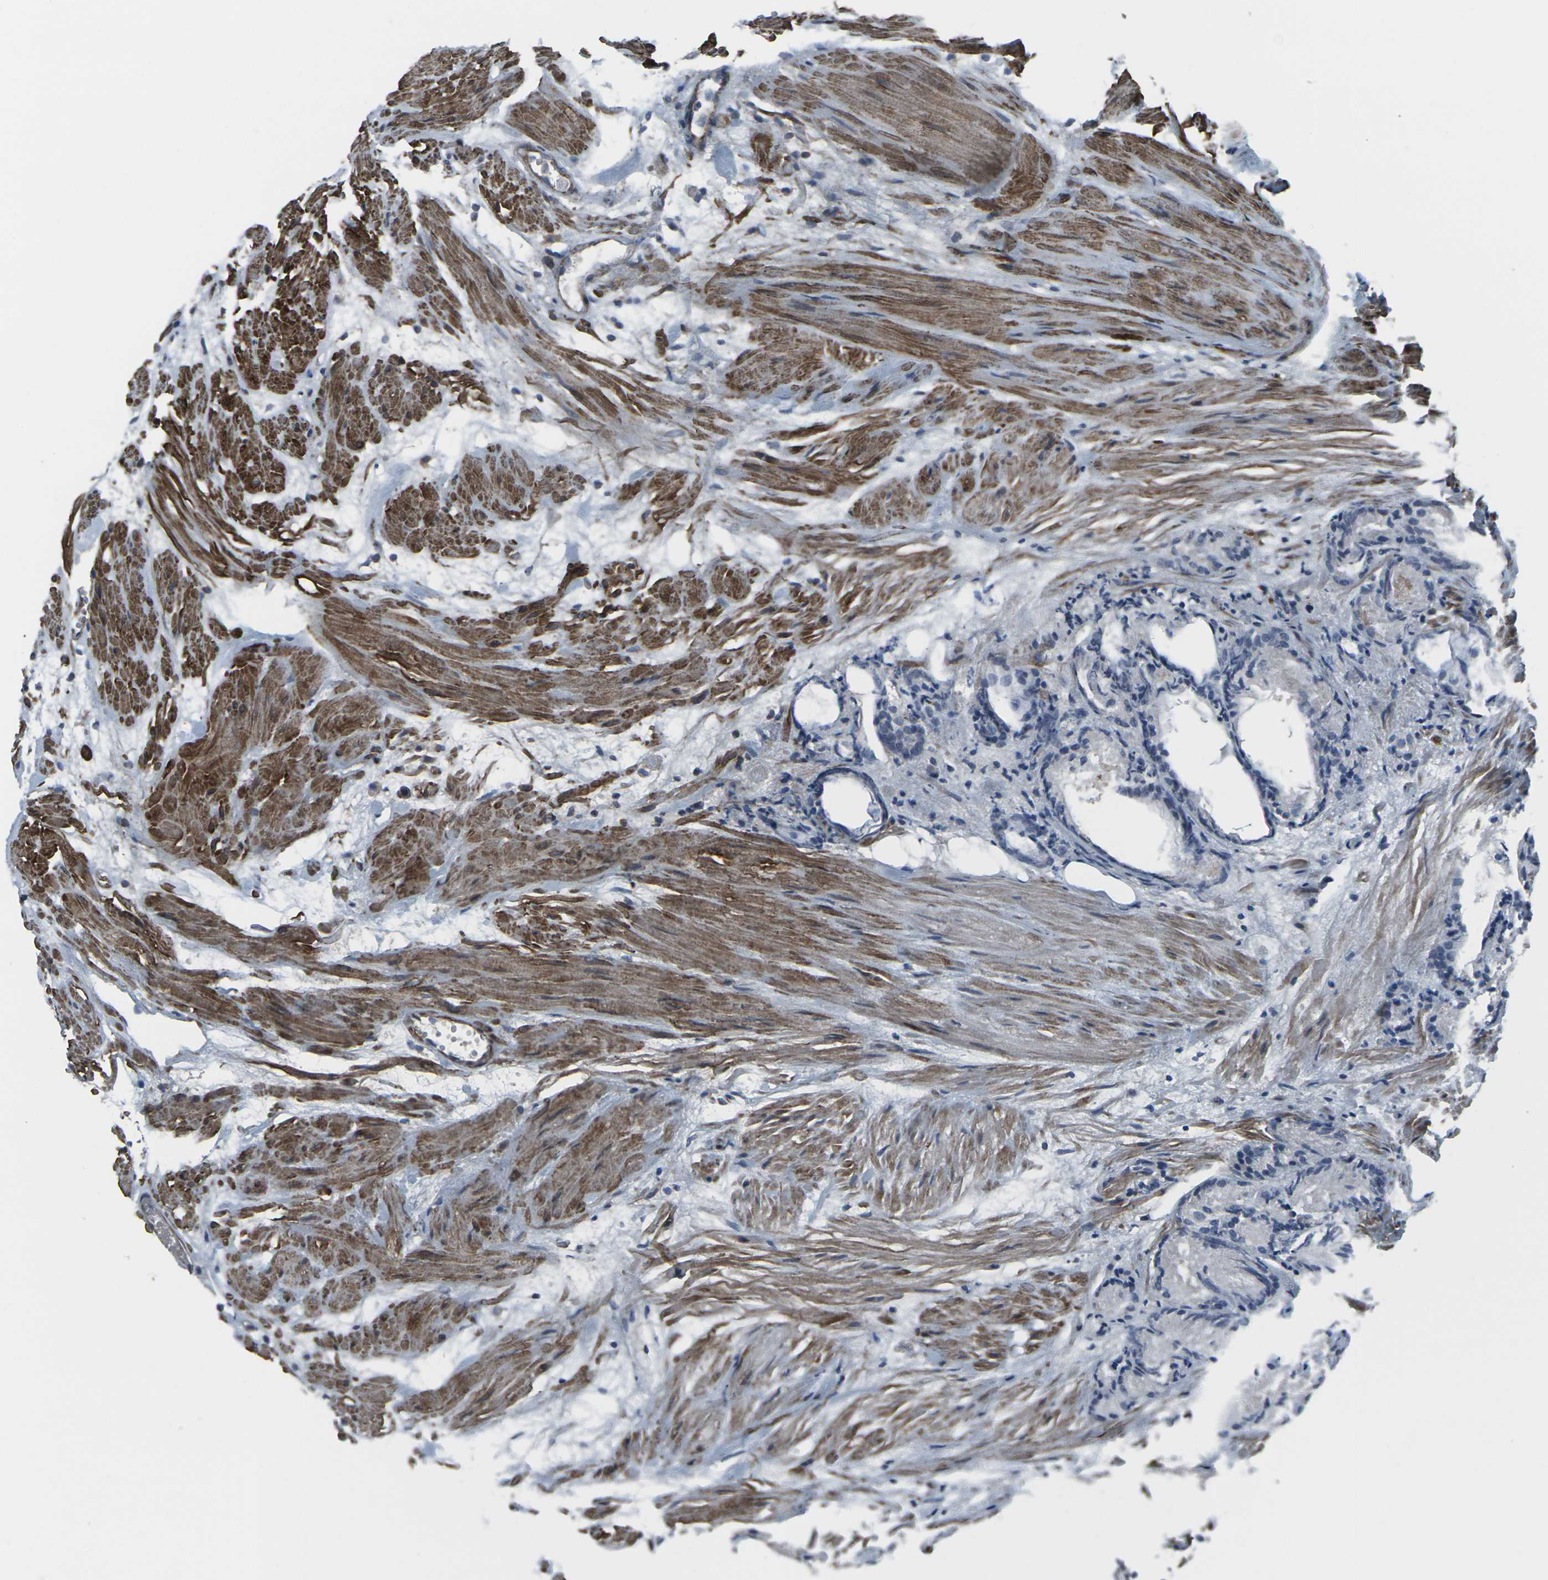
{"staining": {"intensity": "negative", "quantity": "none", "location": "none"}, "tissue": "prostate cancer", "cell_type": "Tumor cells", "image_type": "cancer", "snomed": [{"axis": "morphology", "description": "Adenocarcinoma, Low grade"}, {"axis": "topography", "description": "Prostate"}], "caption": "Immunohistochemistry (IHC) micrograph of neoplastic tissue: human prostate cancer stained with DAB reveals no significant protein staining in tumor cells. (Immunohistochemistry, brightfield microscopy, high magnification).", "gene": "CCR10", "patient": {"sex": "male", "age": 72}}